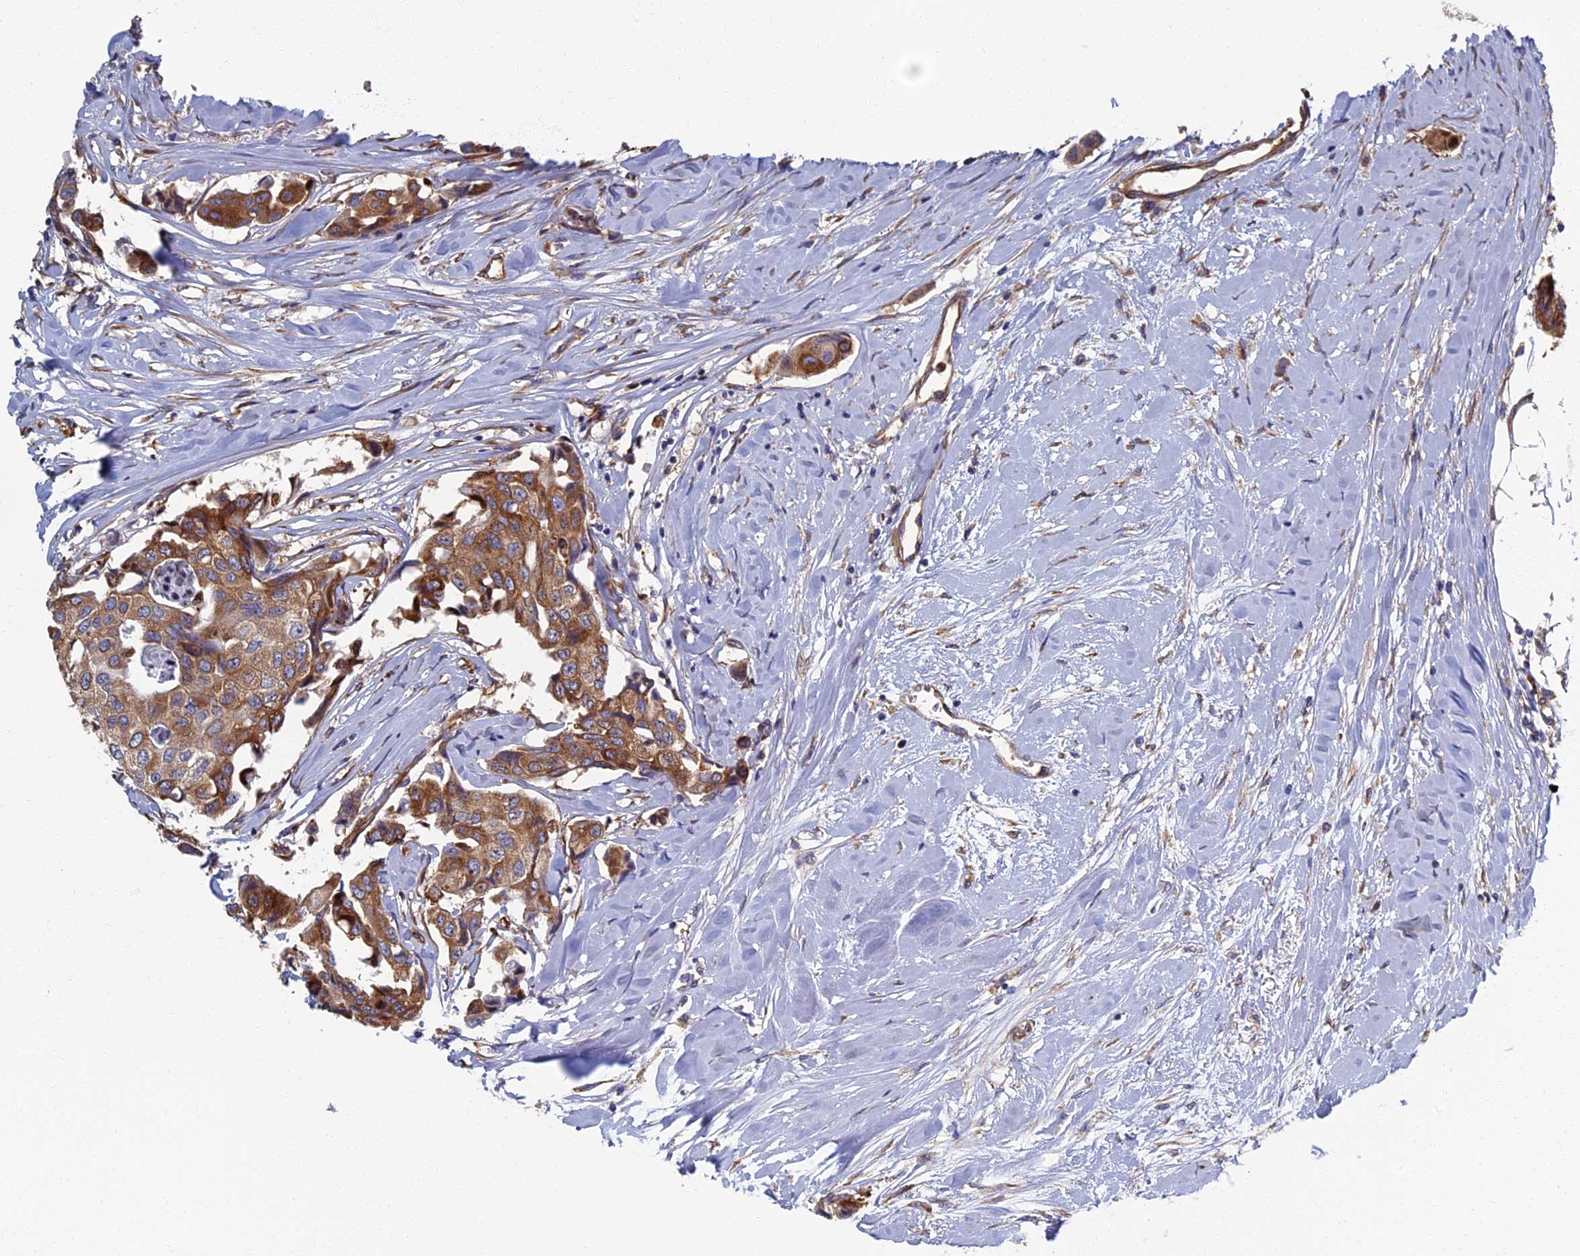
{"staining": {"intensity": "moderate", "quantity": ">75%", "location": "cytoplasmic/membranous,nuclear"}, "tissue": "breast cancer", "cell_type": "Tumor cells", "image_type": "cancer", "snomed": [{"axis": "morphology", "description": "Duct carcinoma"}, {"axis": "topography", "description": "Breast"}], "caption": "Tumor cells exhibit medium levels of moderate cytoplasmic/membranous and nuclear positivity in approximately >75% of cells in human breast cancer (invasive ductal carcinoma).", "gene": "YBX1", "patient": {"sex": "female", "age": 80}}